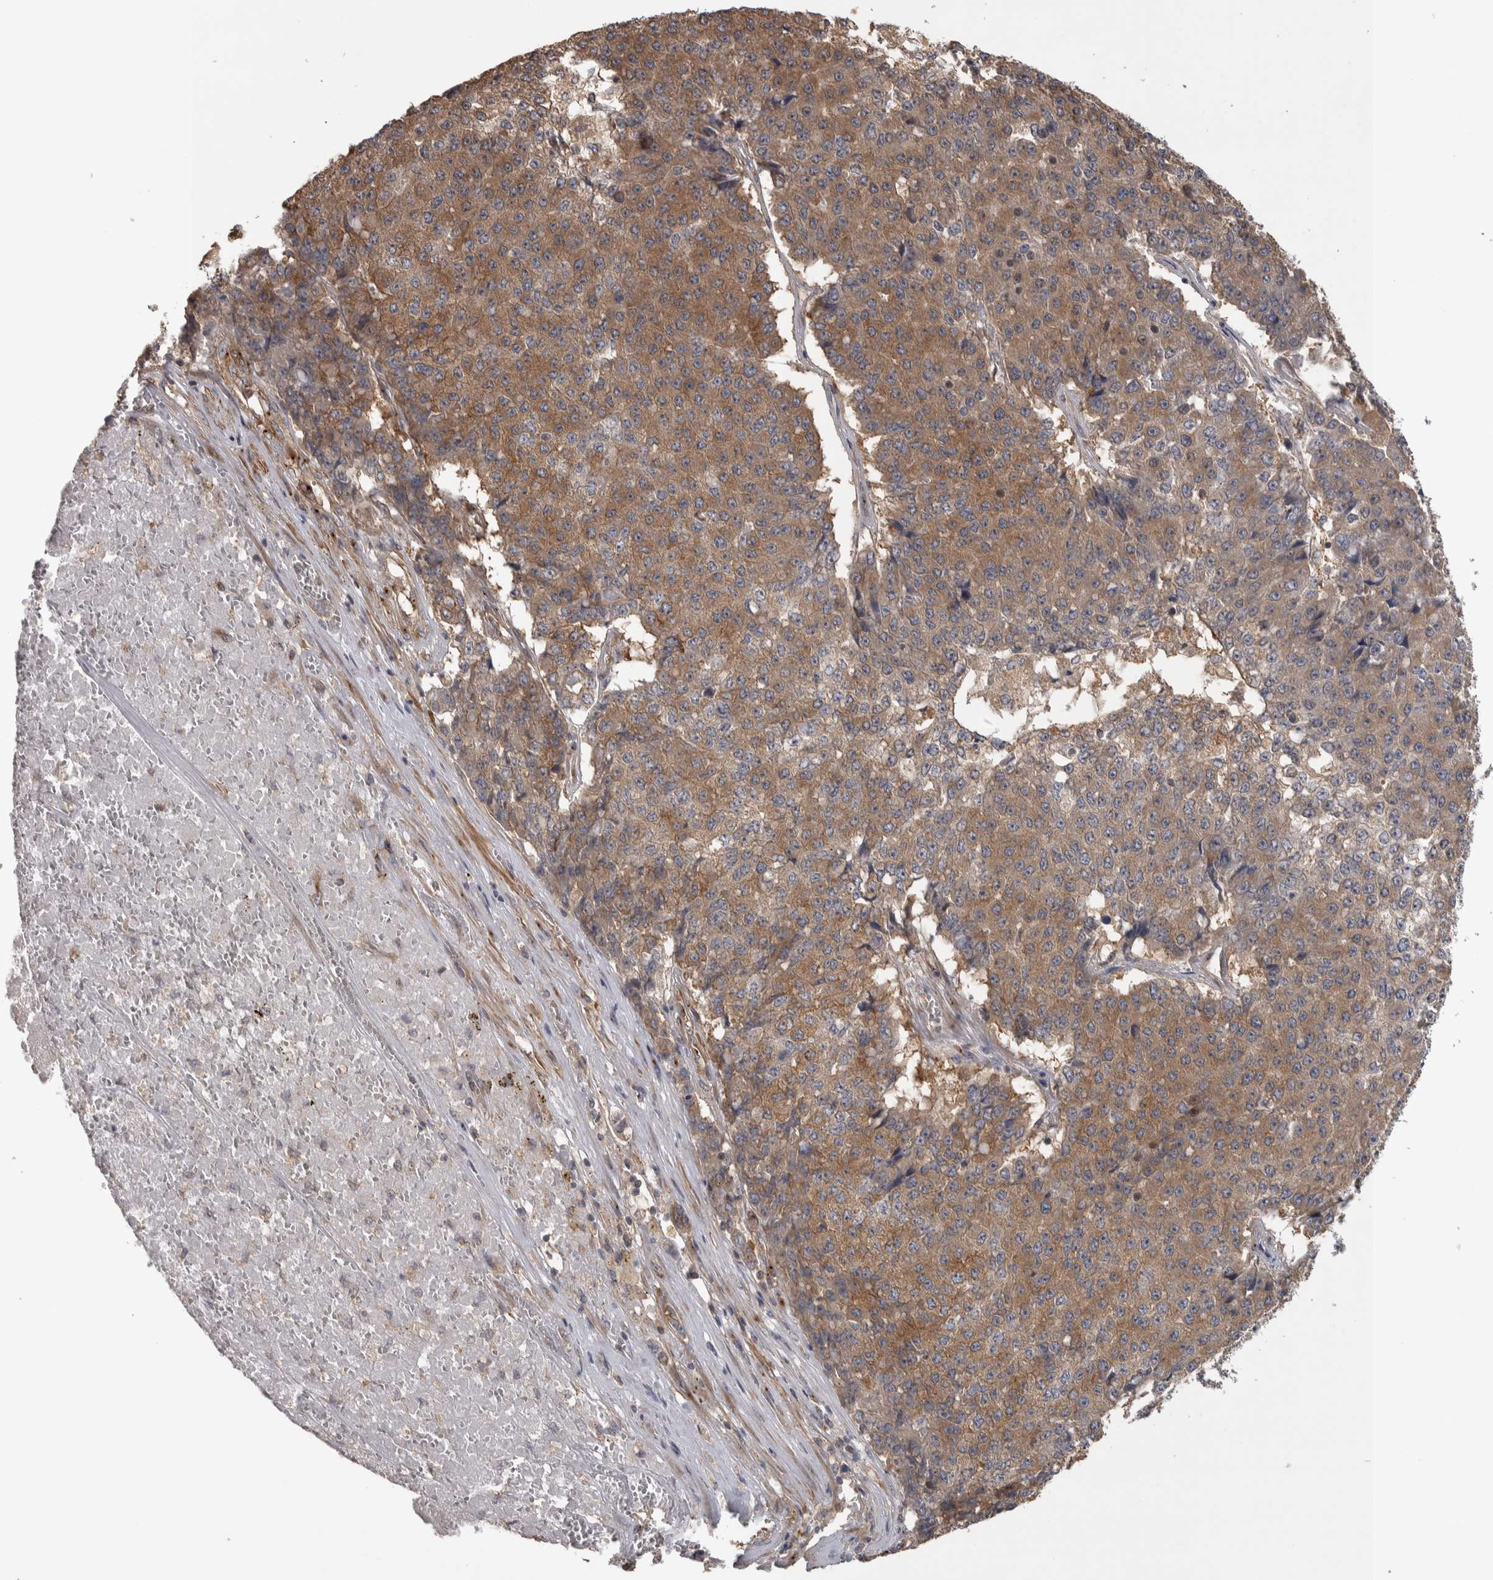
{"staining": {"intensity": "moderate", "quantity": ">75%", "location": "cytoplasmic/membranous"}, "tissue": "pancreatic cancer", "cell_type": "Tumor cells", "image_type": "cancer", "snomed": [{"axis": "morphology", "description": "Adenocarcinoma, NOS"}, {"axis": "topography", "description": "Pancreas"}], "caption": "Protein expression analysis of human pancreatic cancer reveals moderate cytoplasmic/membranous expression in about >75% of tumor cells.", "gene": "IFRD1", "patient": {"sex": "male", "age": 50}}